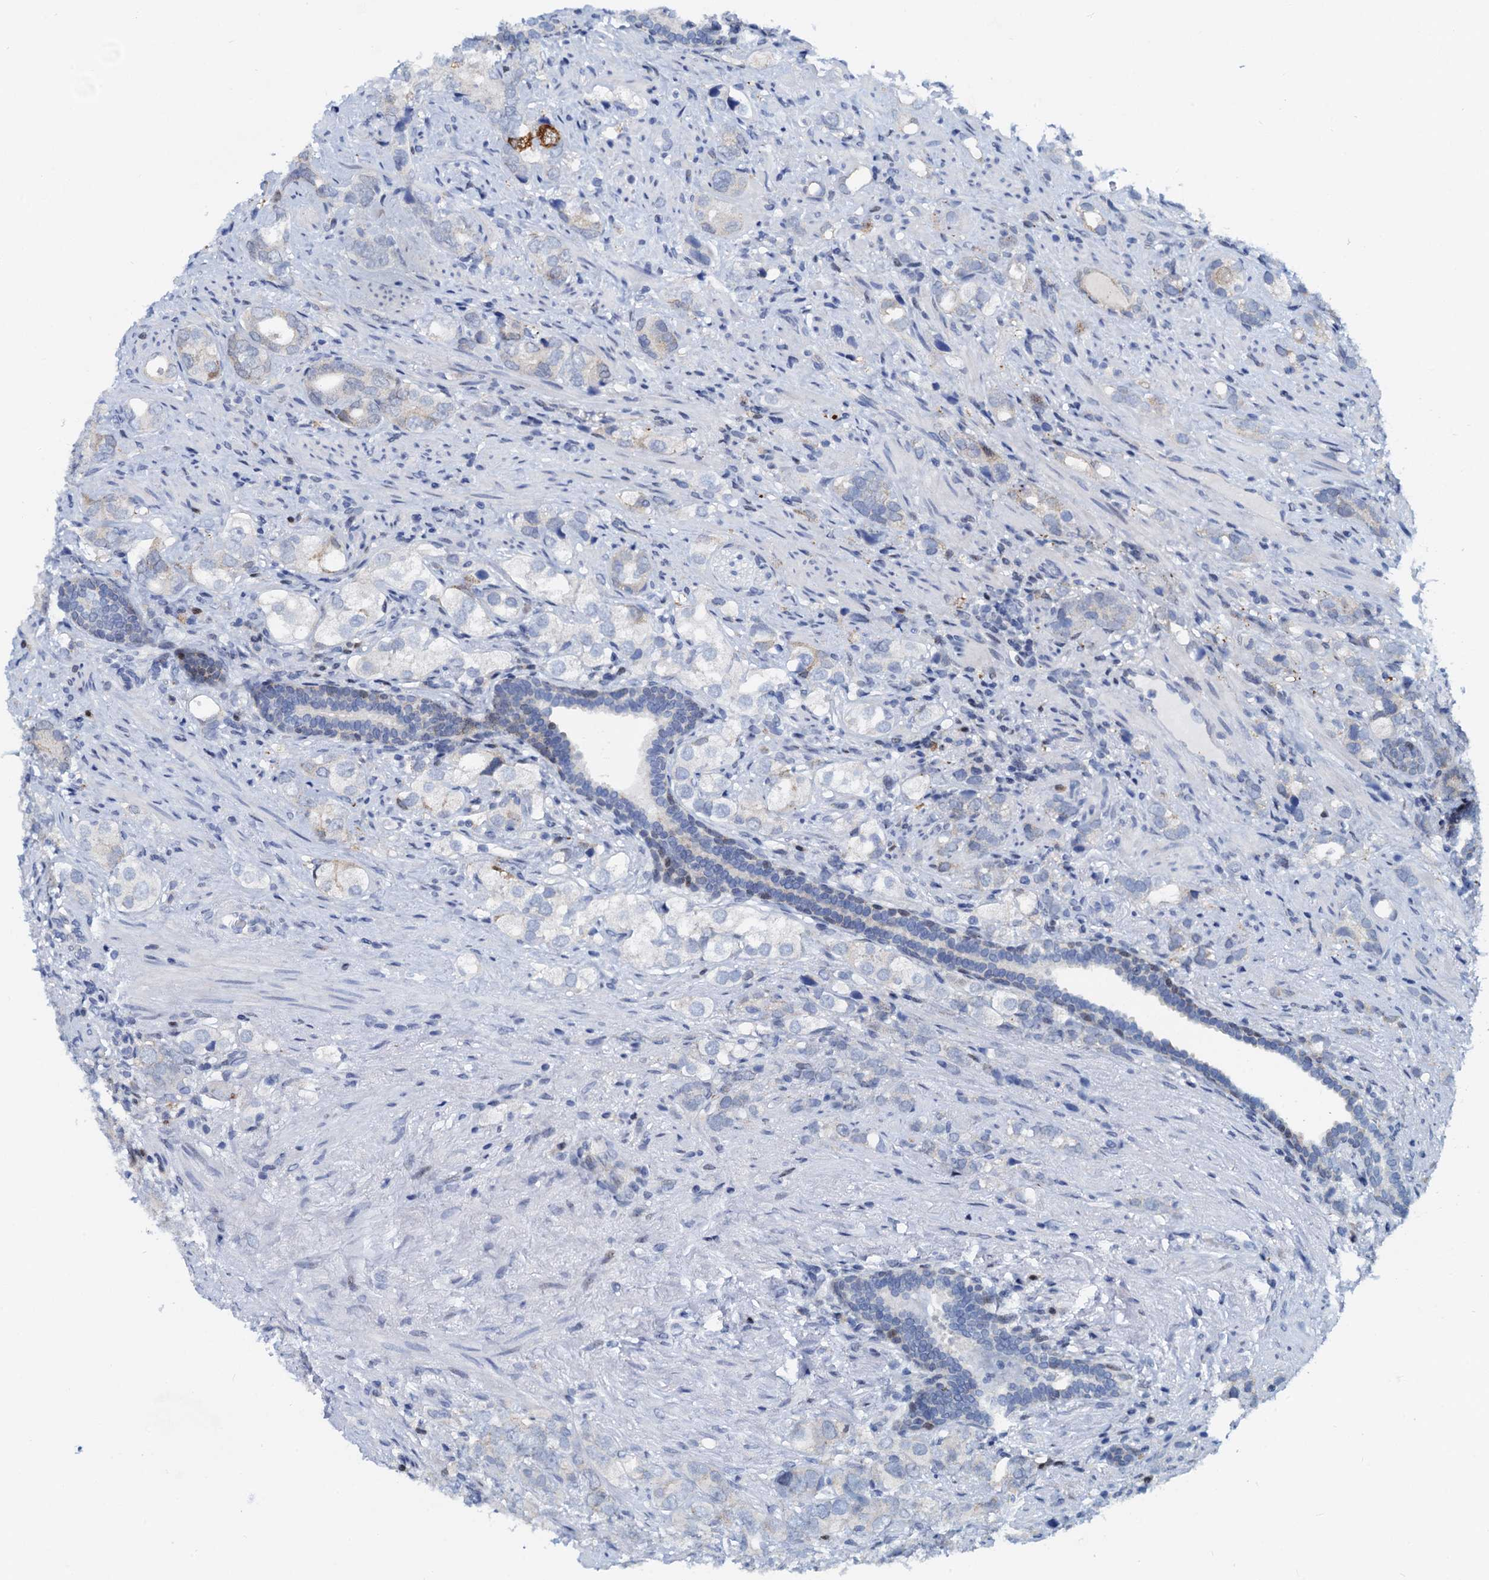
{"staining": {"intensity": "weak", "quantity": "<25%", "location": "cytoplasmic/membranous"}, "tissue": "prostate cancer", "cell_type": "Tumor cells", "image_type": "cancer", "snomed": [{"axis": "morphology", "description": "Adenocarcinoma, High grade"}, {"axis": "topography", "description": "Prostate"}], "caption": "Immunohistochemical staining of prostate cancer (high-grade adenocarcinoma) demonstrates no significant positivity in tumor cells. (DAB (3,3'-diaminobenzidine) IHC, high magnification).", "gene": "PTGES3", "patient": {"sex": "male", "age": 63}}